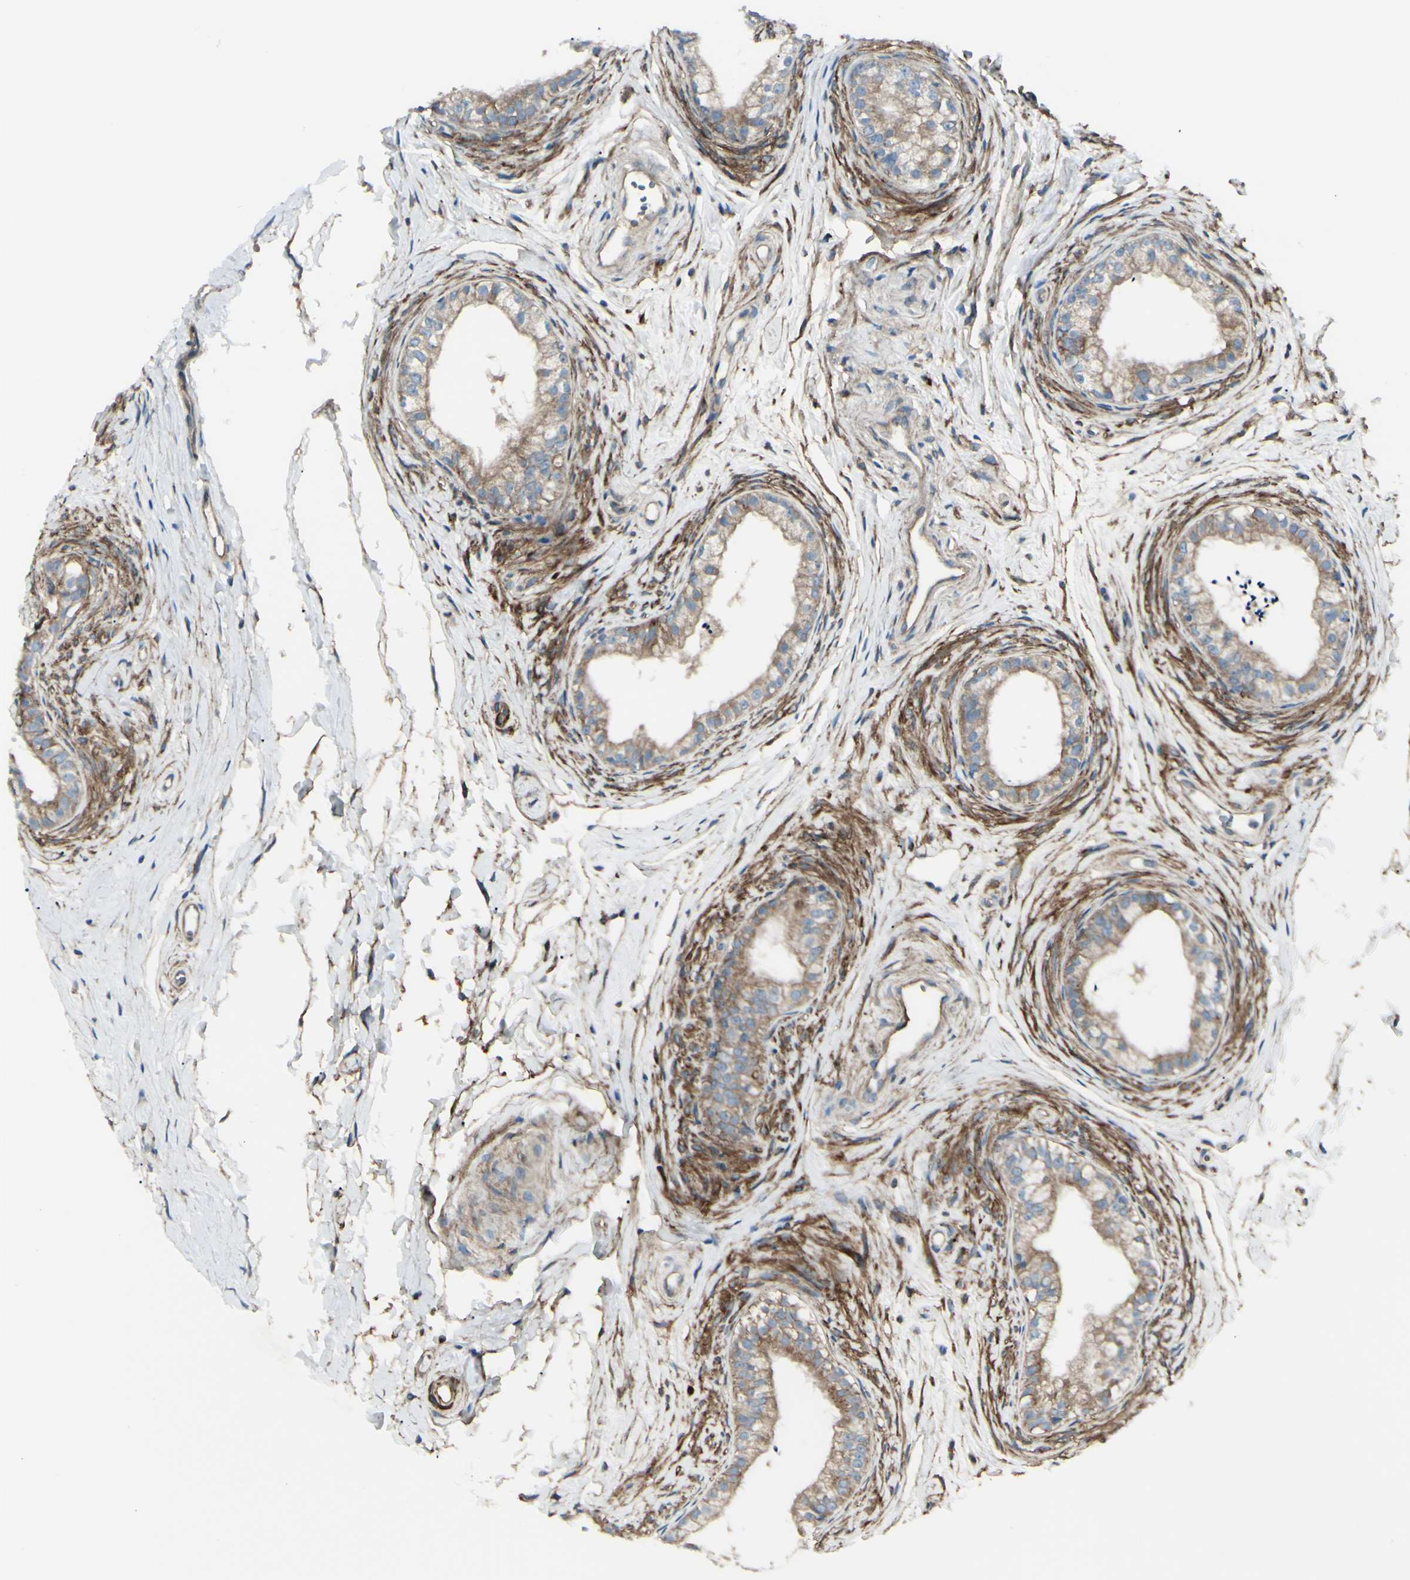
{"staining": {"intensity": "weak", "quantity": ">75%", "location": "cytoplasmic/membranous"}, "tissue": "epididymis", "cell_type": "Glandular cells", "image_type": "normal", "snomed": [{"axis": "morphology", "description": "Normal tissue, NOS"}, {"axis": "topography", "description": "Epididymis"}], "caption": "Brown immunohistochemical staining in unremarkable human epididymis demonstrates weak cytoplasmic/membranous staining in about >75% of glandular cells.", "gene": "PCDHGA10", "patient": {"sex": "male", "age": 56}}